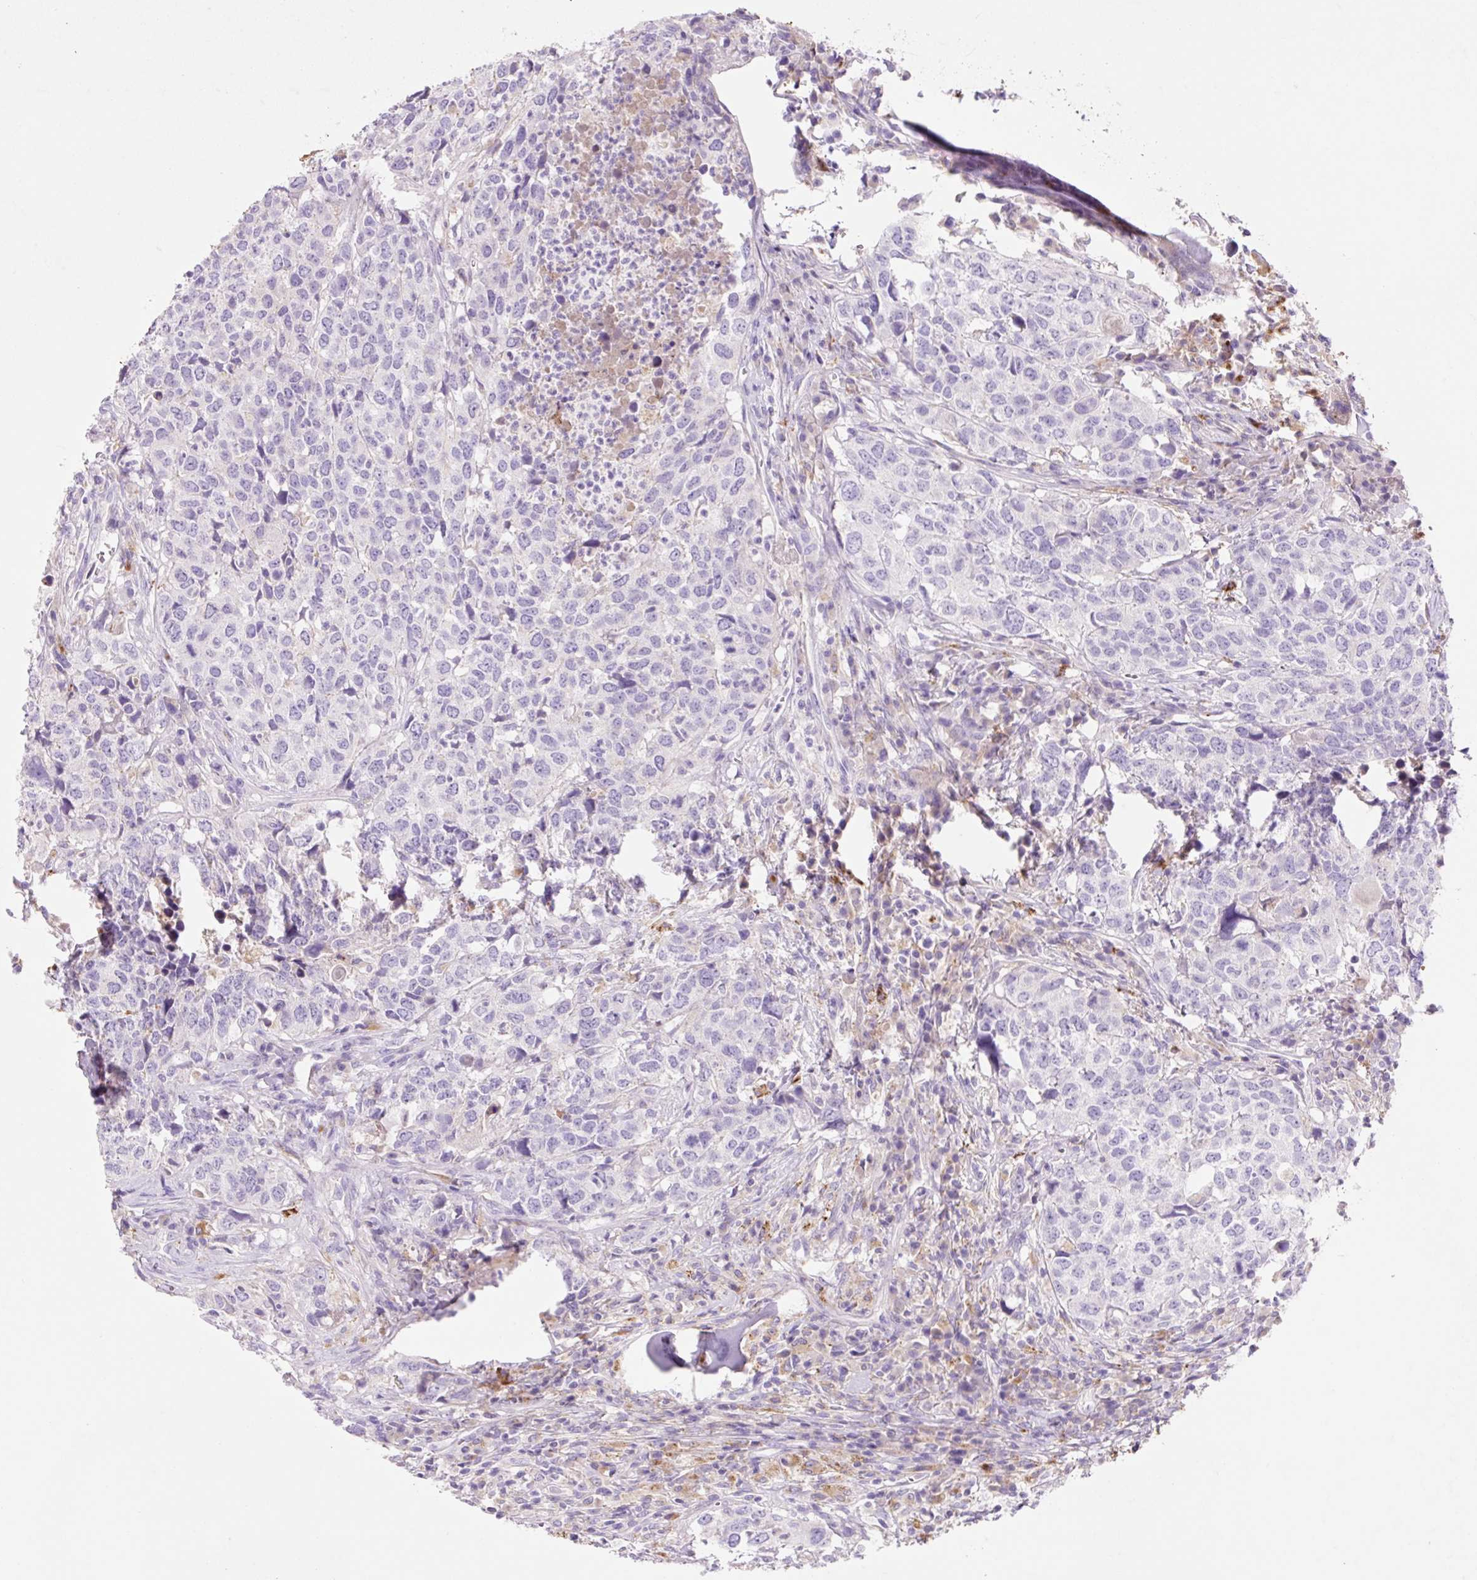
{"staining": {"intensity": "negative", "quantity": "none", "location": "none"}, "tissue": "head and neck cancer", "cell_type": "Tumor cells", "image_type": "cancer", "snomed": [{"axis": "morphology", "description": "Normal tissue, NOS"}, {"axis": "morphology", "description": "Squamous cell carcinoma, NOS"}, {"axis": "topography", "description": "Skeletal muscle"}, {"axis": "topography", "description": "Vascular tissue"}, {"axis": "topography", "description": "Peripheral nerve tissue"}, {"axis": "topography", "description": "Head-Neck"}], "caption": "A high-resolution micrograph shows IHC staining of head and neck cancer, which reveals no significant staining in tumor cells.", "gene": "HEXA", "patient": {"sex": "male", "age": 66}}